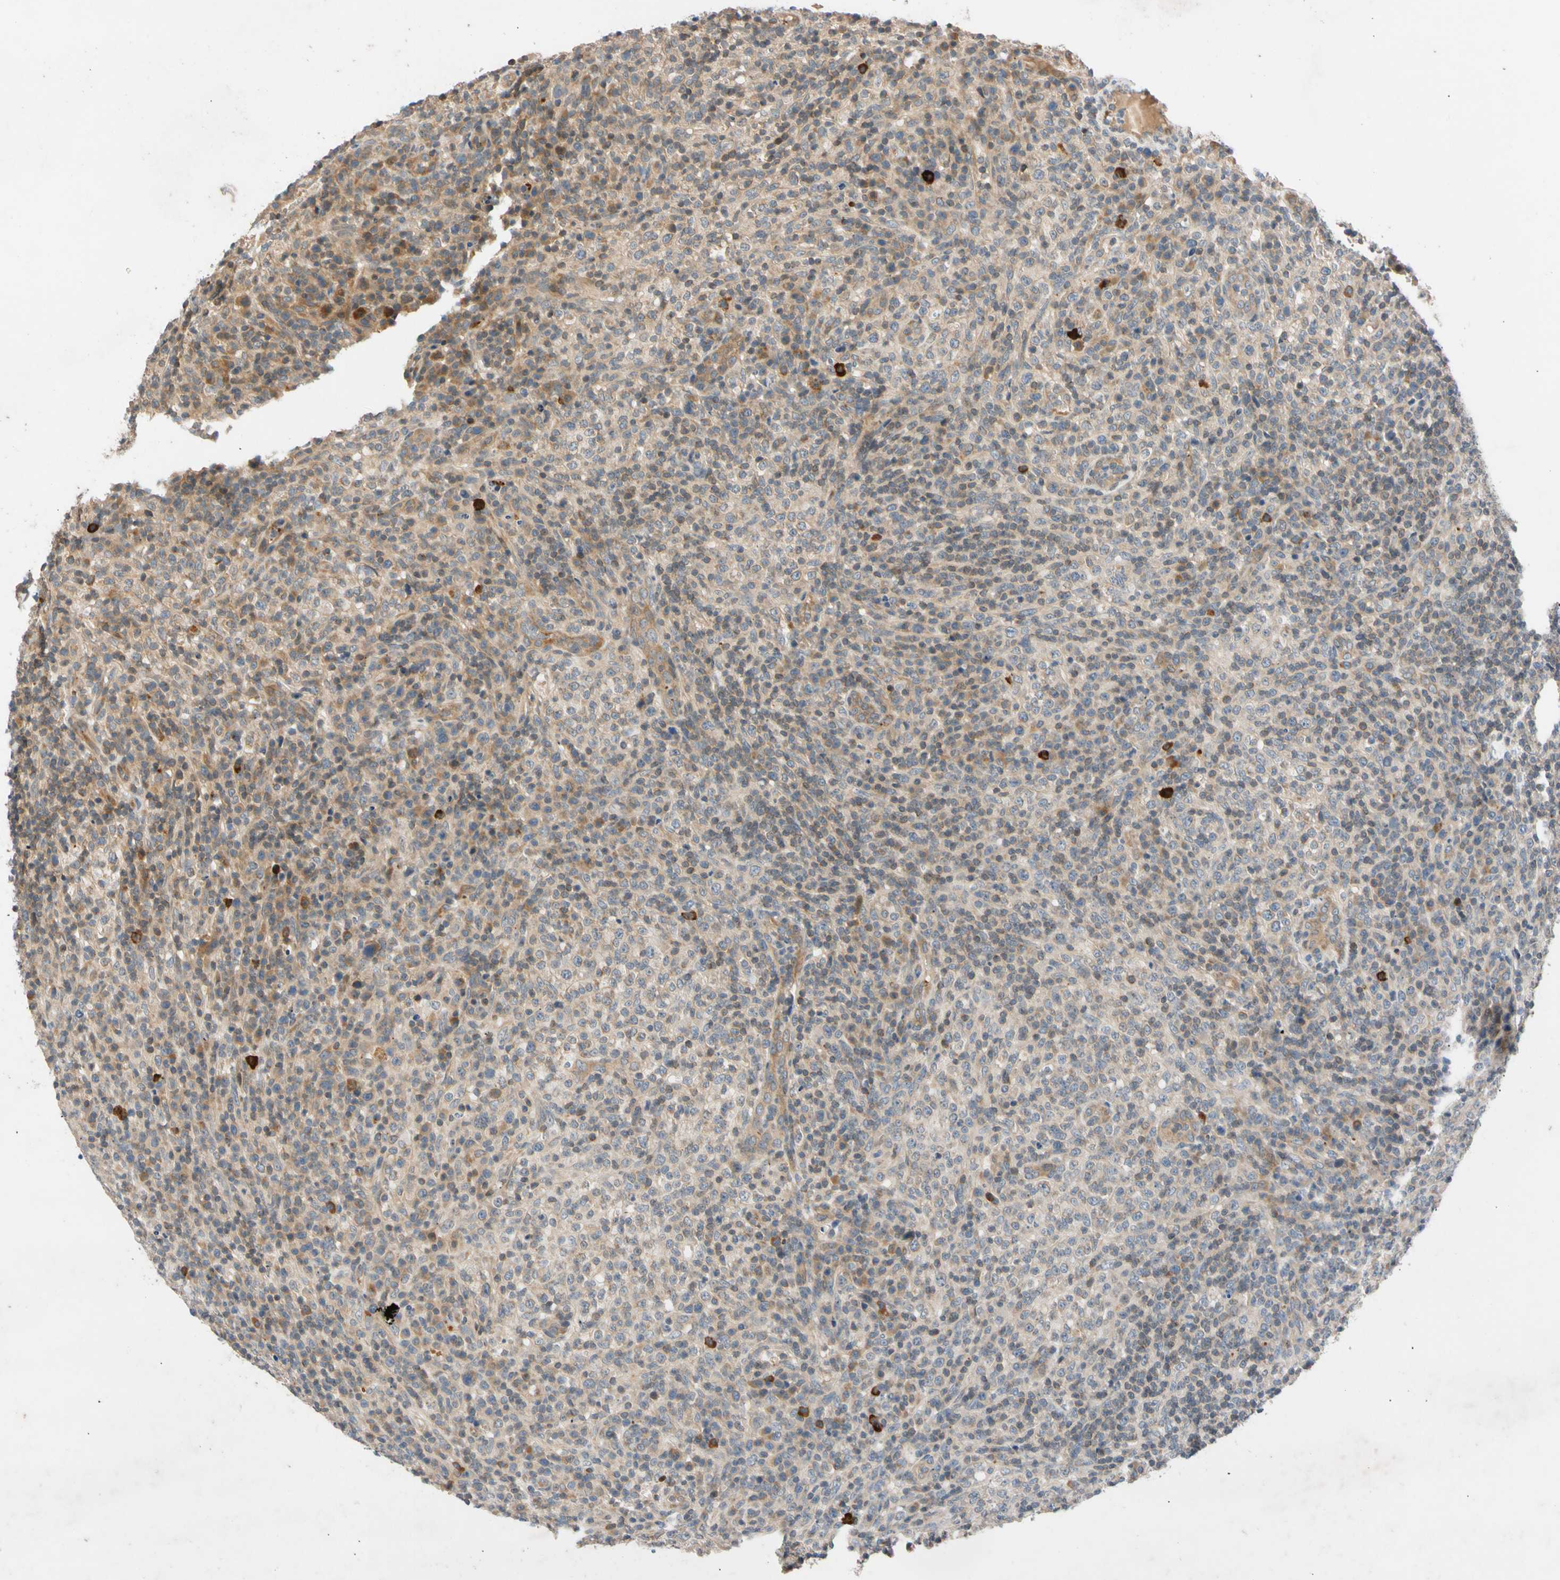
{"staining": {"intensity": "moderate", "quantity": "<25%", "location": "cytoplasmic/membranous"}, "tissue": "lymphoma", "cell_type": "Tumor cells", "image_type": "cancer", "snomed": [{"axis": "morphology", "description": "Malignant lymphoma, non-Hodgkin's type, High grade"}, {"axis": "topography", "description": "Lymph node"}], "caption": "DAB (3,3'-diaminobenzidine) immunohistochemical staining of lymphoma exhibits moderate cytoplasmic/membranous protein positivity in about <25% of tumor cells.", "gene": "CNST", "patient": {"sex": "female", "age": 76}}